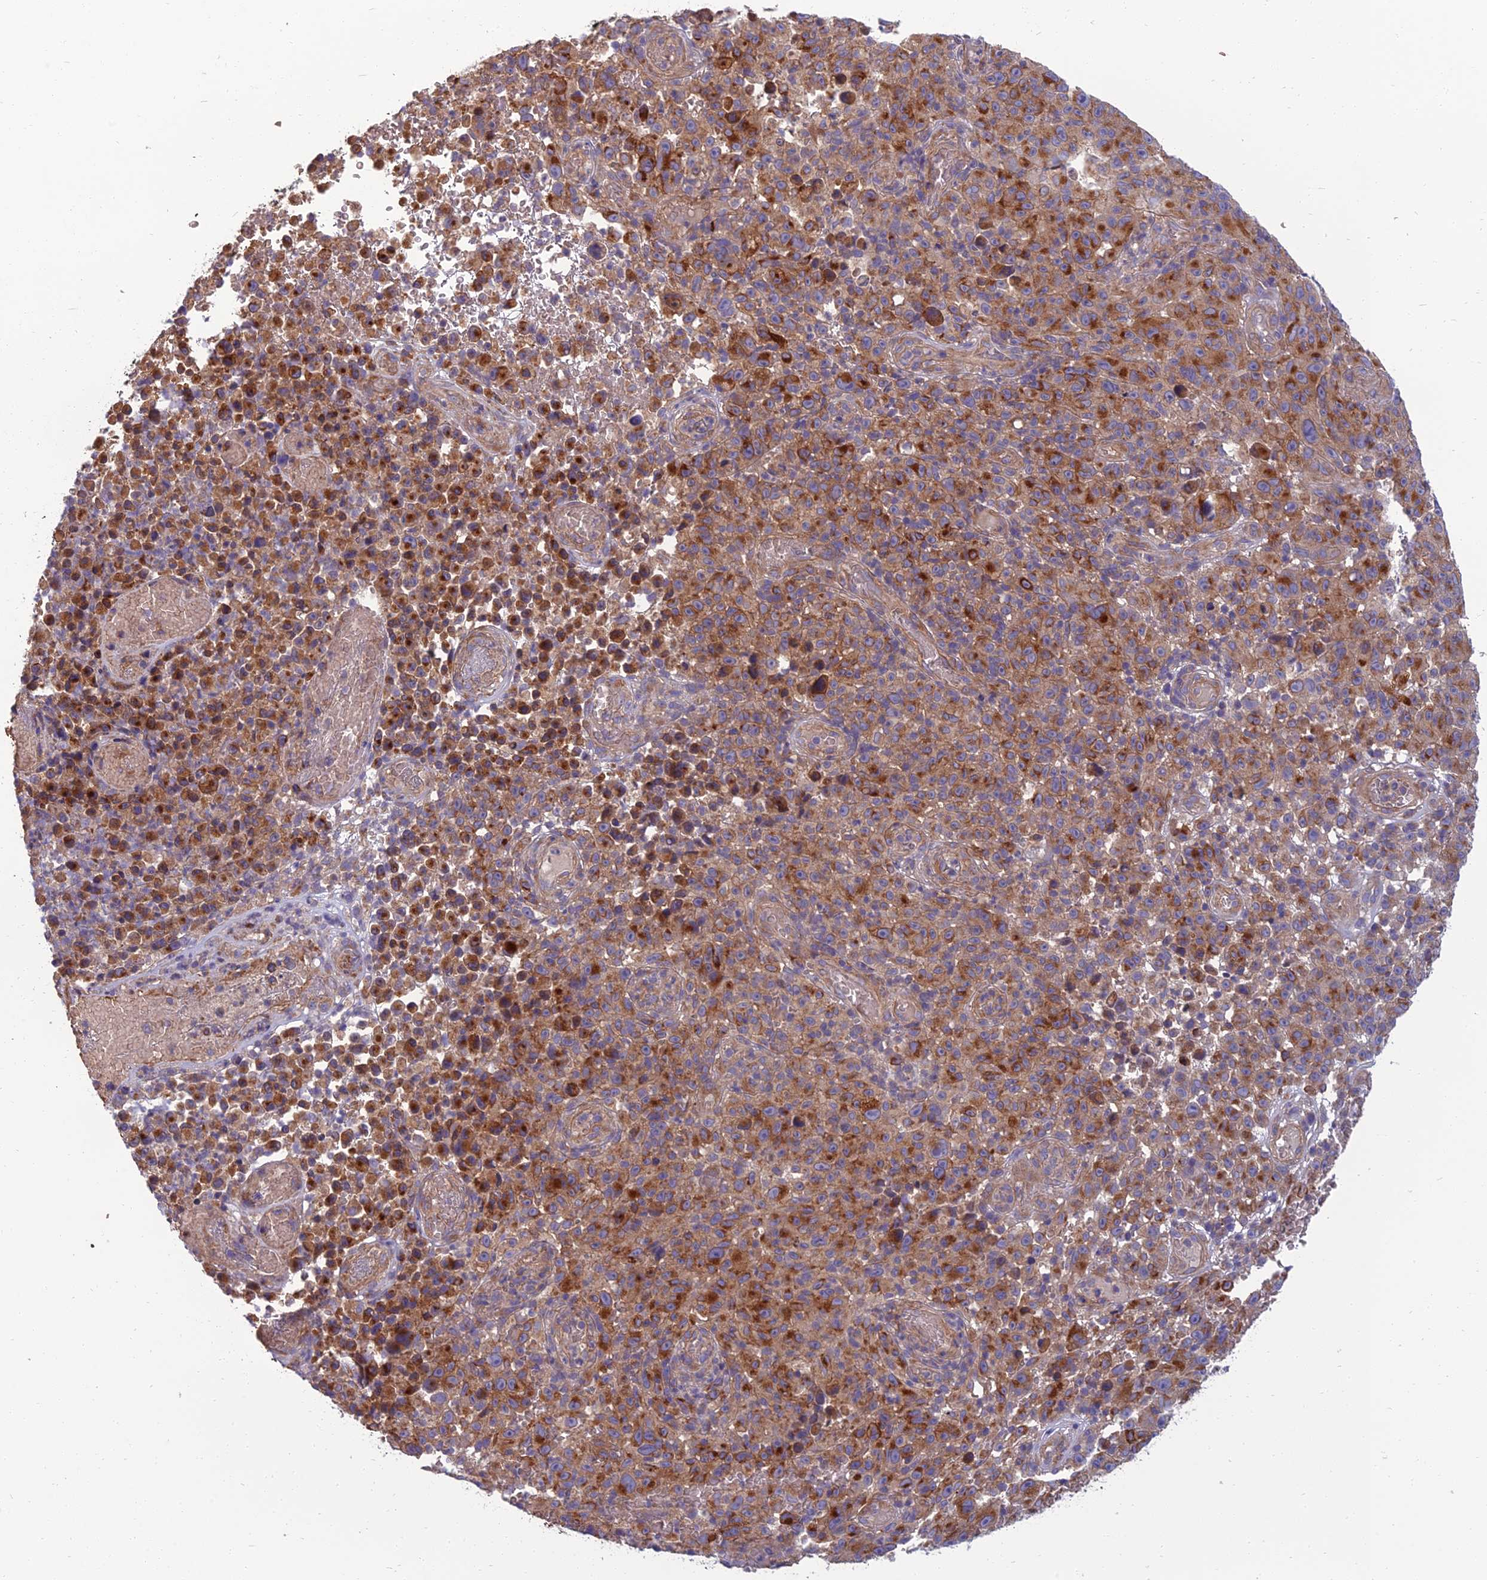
{"staining": {"intensity": "strong", "quantity": ">75%", "location": "cytoplasmic/membranous"}, "tissue": "melanoma", "cell_type": "Tumor cells", "image_type": "cancer", "snomed": [{"axis": "morphology", "description": "Malignant melanoma, NOS"}, {"axis": "topography", "description": "Skin"}], "caption": "Malignant melanoma tissue demonstrates strong cytoplasmic/membranous positivity in about >75% of tumor cells Nuclei are stained in blue.", "gene": "WDR24", "patient": {"sex": "female", "age": 82}}